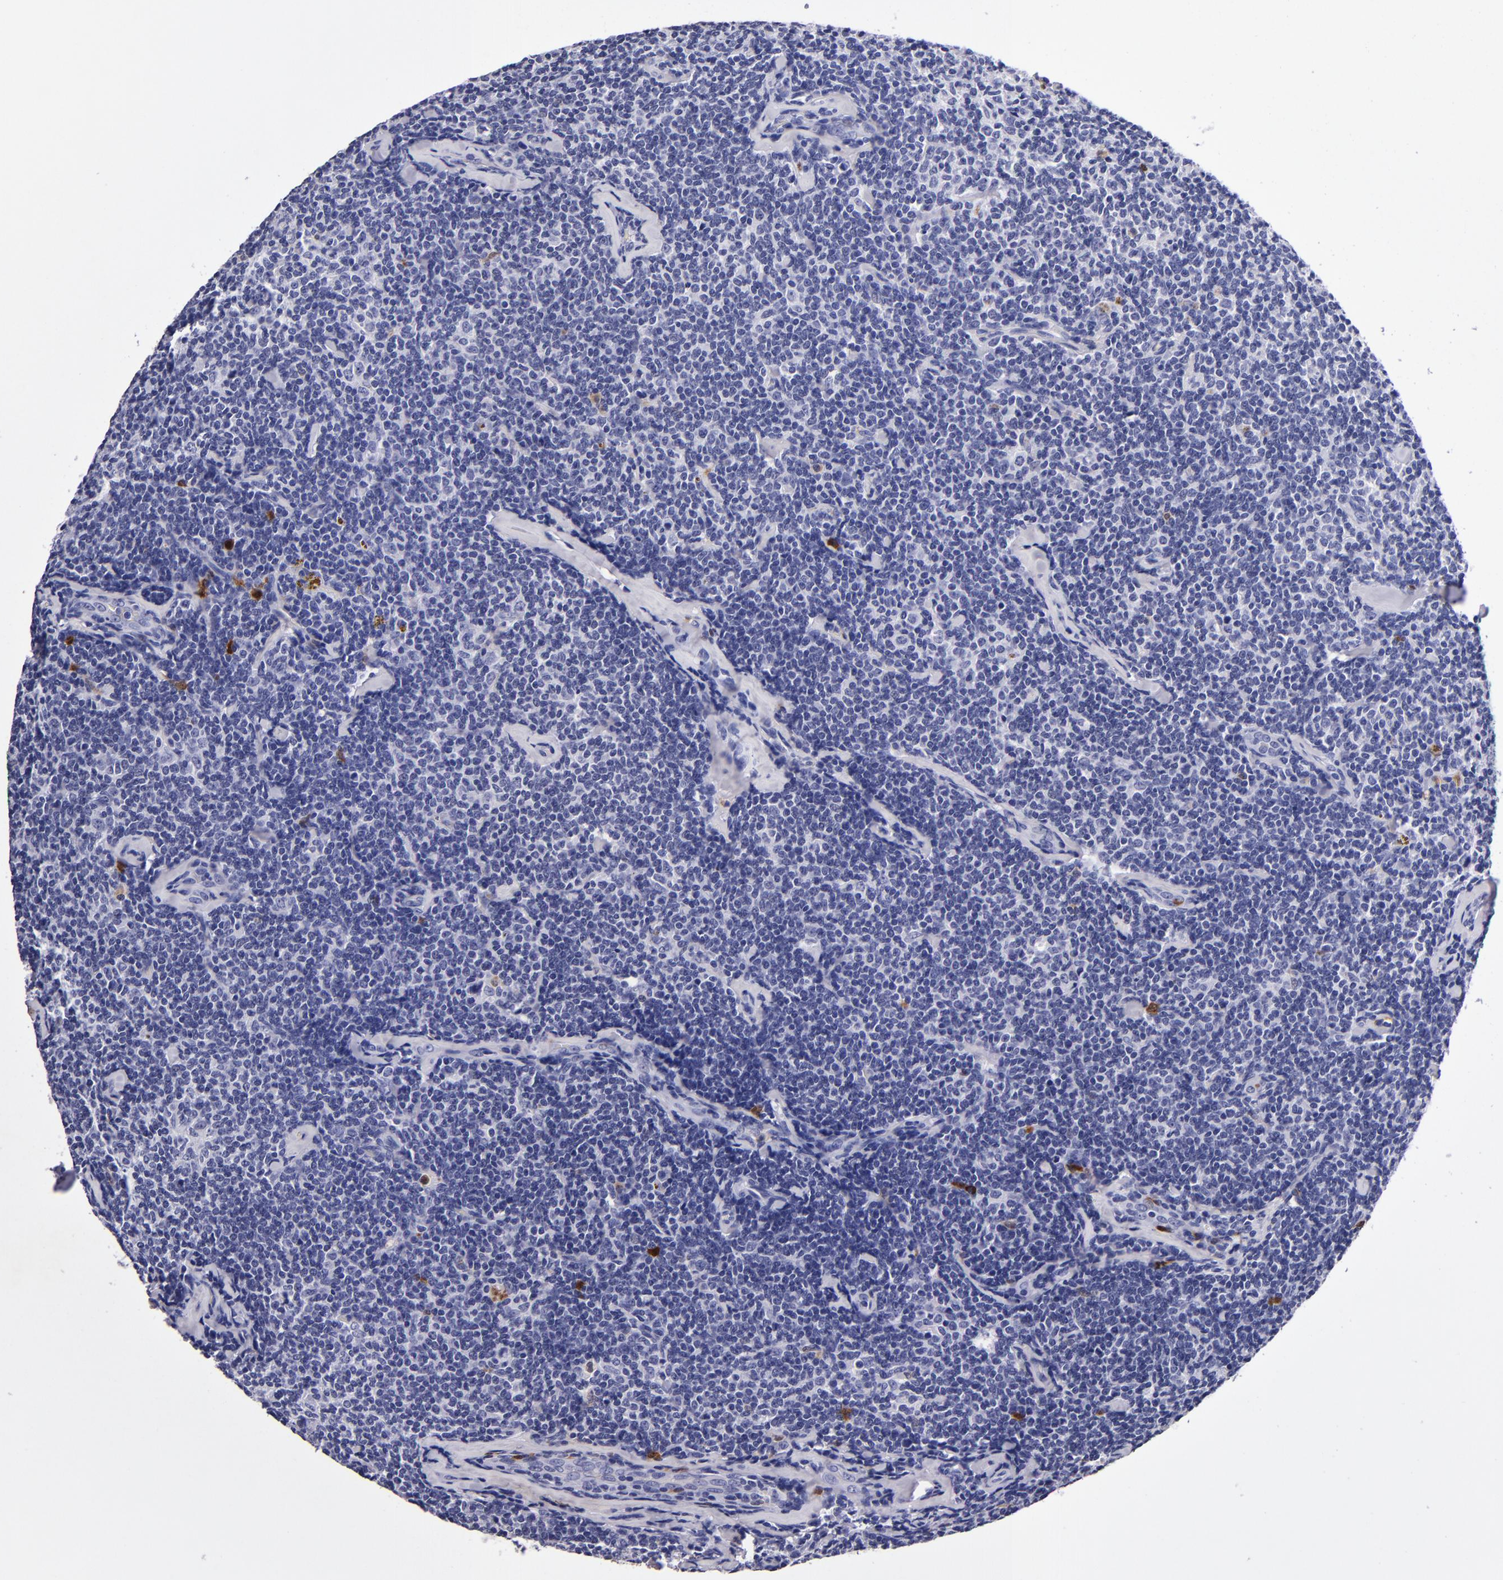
{"staining": {"intensity": "strong", "quantity": "<25%", "location": "cytoplasmic/membranous,nuclear"}, "tissue": "lymphoma", "cell_type": "Tumor cells", "image_type": "cancer", "snomed": [{"axis": "morphology", "description": "Malignant lymphoma, non-Hodgkin's type, Low grade"}, {"axis": "topography", "description": "Lymph node"}], "caption": "Malignant lymphoma, non-Hodgkin's type (low-grade) stained with a protein marker exhibits strong staining in tumor cells.", "gene": "S100A8", "patient": {"sex": "female", "age": 56}}